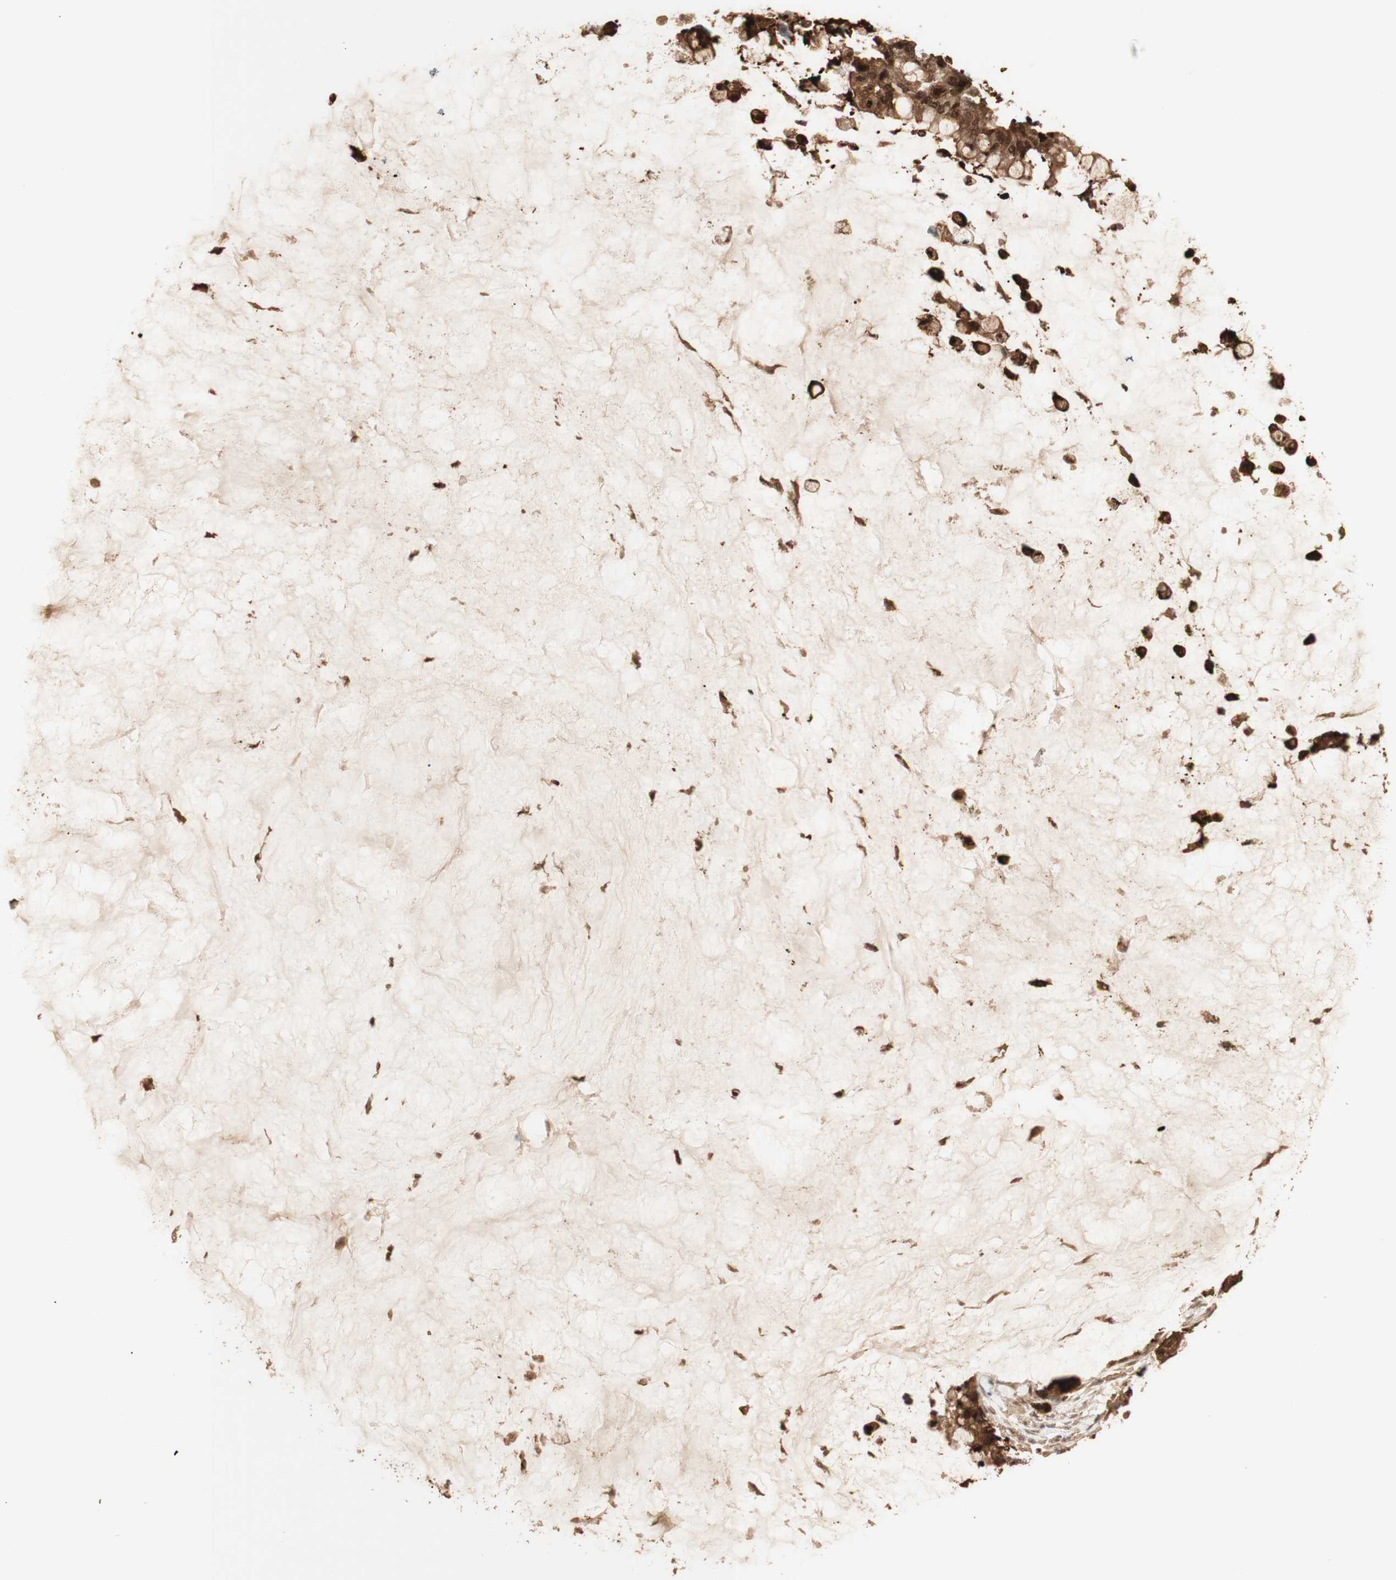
{"staining": {"intensity": "strong", "quantity": ">75%", "location": "cytoplasmic/membranous,nuclear"}, "tissue": "pancreatic cancer", "cell_type": "Tumor cells", "image_type": "cancer", "snomed": [{"axis": "morphology", "description": "Adenocarcinoma, NOS"}, {"axis": "topography", "description": "Pancreas"}], "caption": "Immunohistochemistry (IHC) histopathology image of neoplastic tissue: human pancreatic cancer stained using immunohistochemistry demonstrates high levels of strong protein expression localized specifically in the cytoplasmic/membranous and nuclear of tumor cells, appearing as a cytoplasmic/membranous and nuclear brown color.", "gene": "YWHAB", "patient": {"sex": "male", "age": 41}}